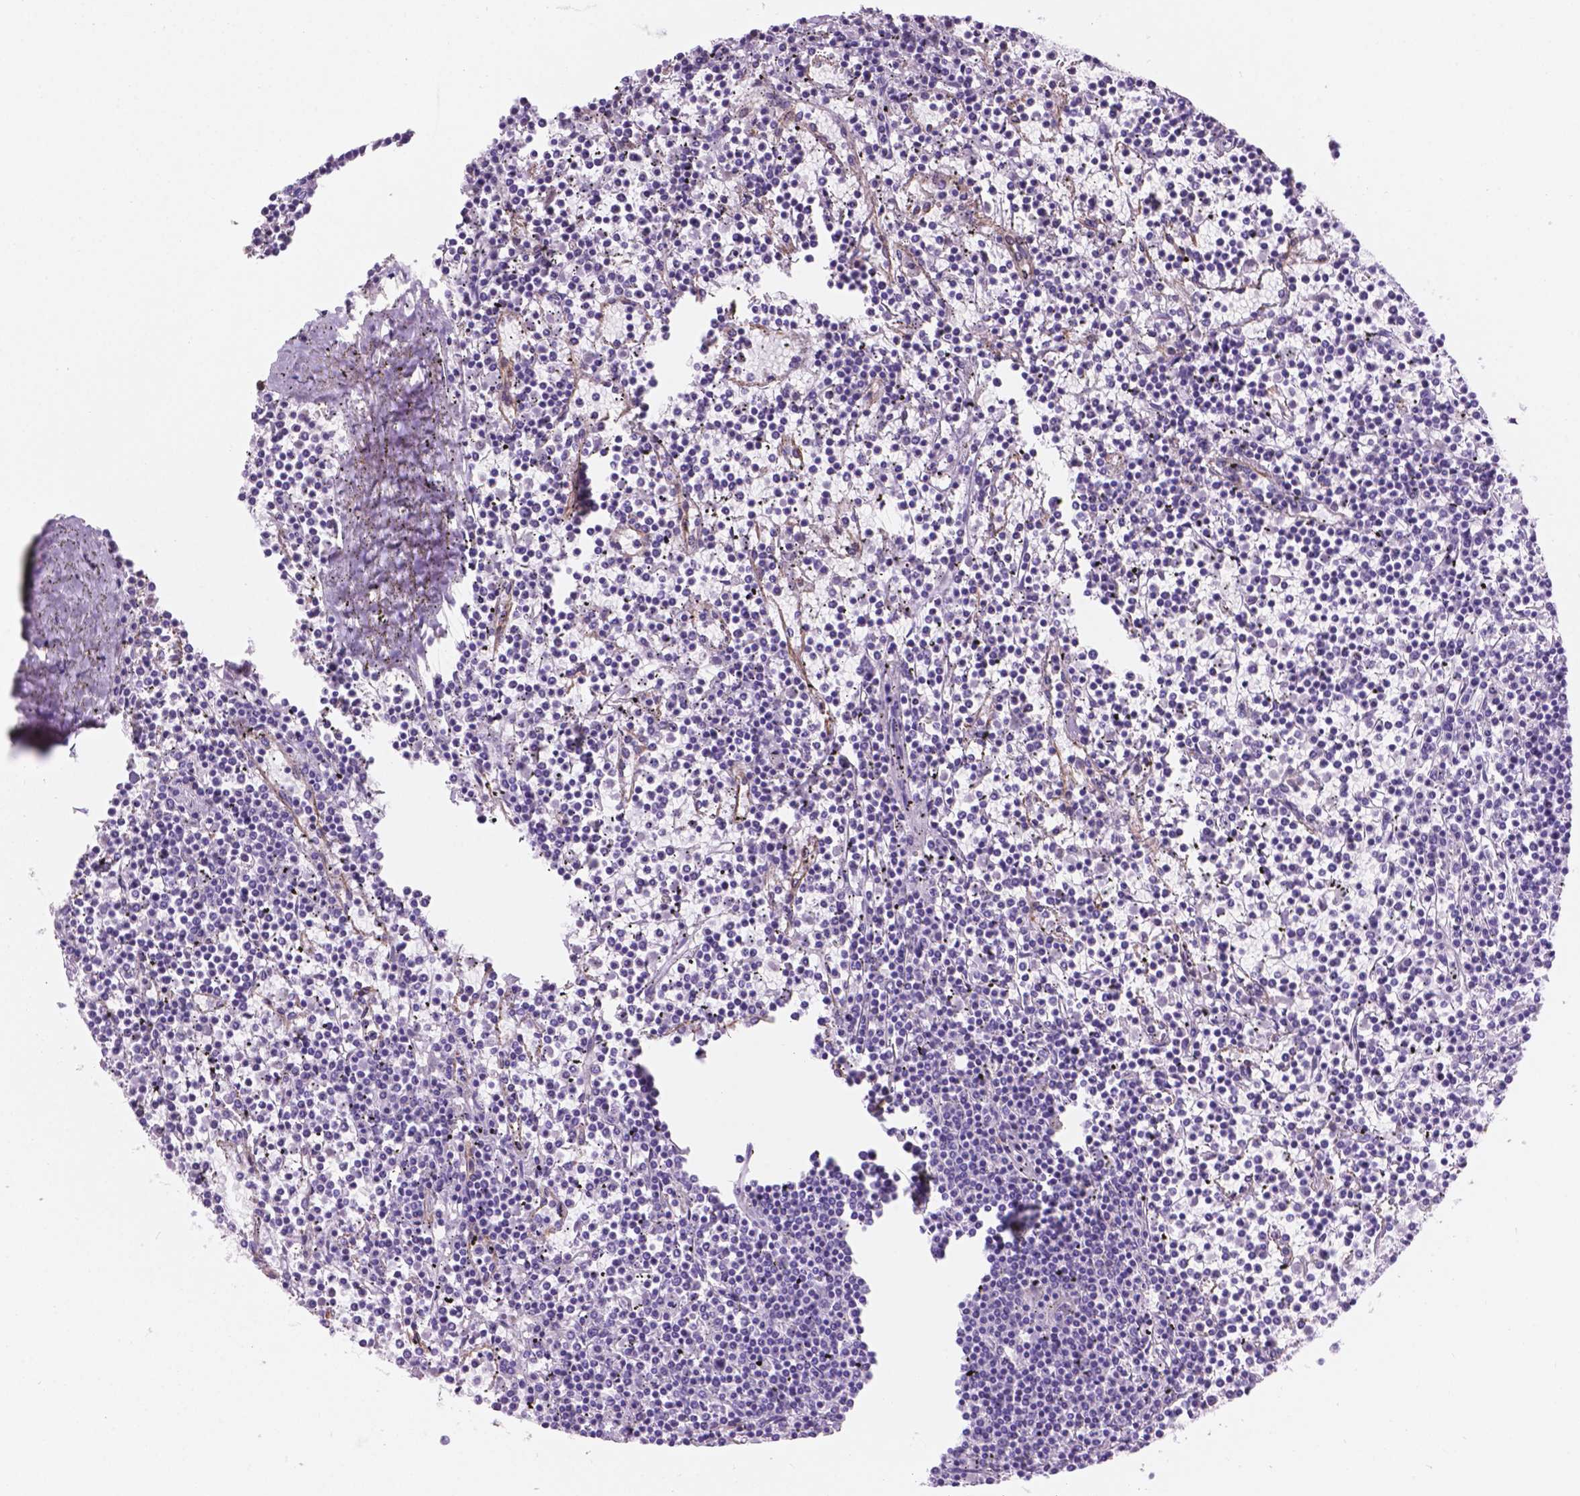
{"staining": {"intensity": "negative", "quantity": "none", "location": "none"}, "tissue": "lymphoma", "cell_type": "Tumor cells", "image_type": "cancer", "snomed": [{"axis": "morphology", "description": "Malignant lymphoma, non-Hodgkin's type, Low grade"}, {"axis": "topography", "description": "Spleen"}], "caption": "This histopathology image is of lymphoma stained with IHC to label a protein in brown with the nuclei are counter-stained blue. There is no staining in tumor cells.", "gene": "GRIN2B", "patient": {"sex": "female", "age": 19}}